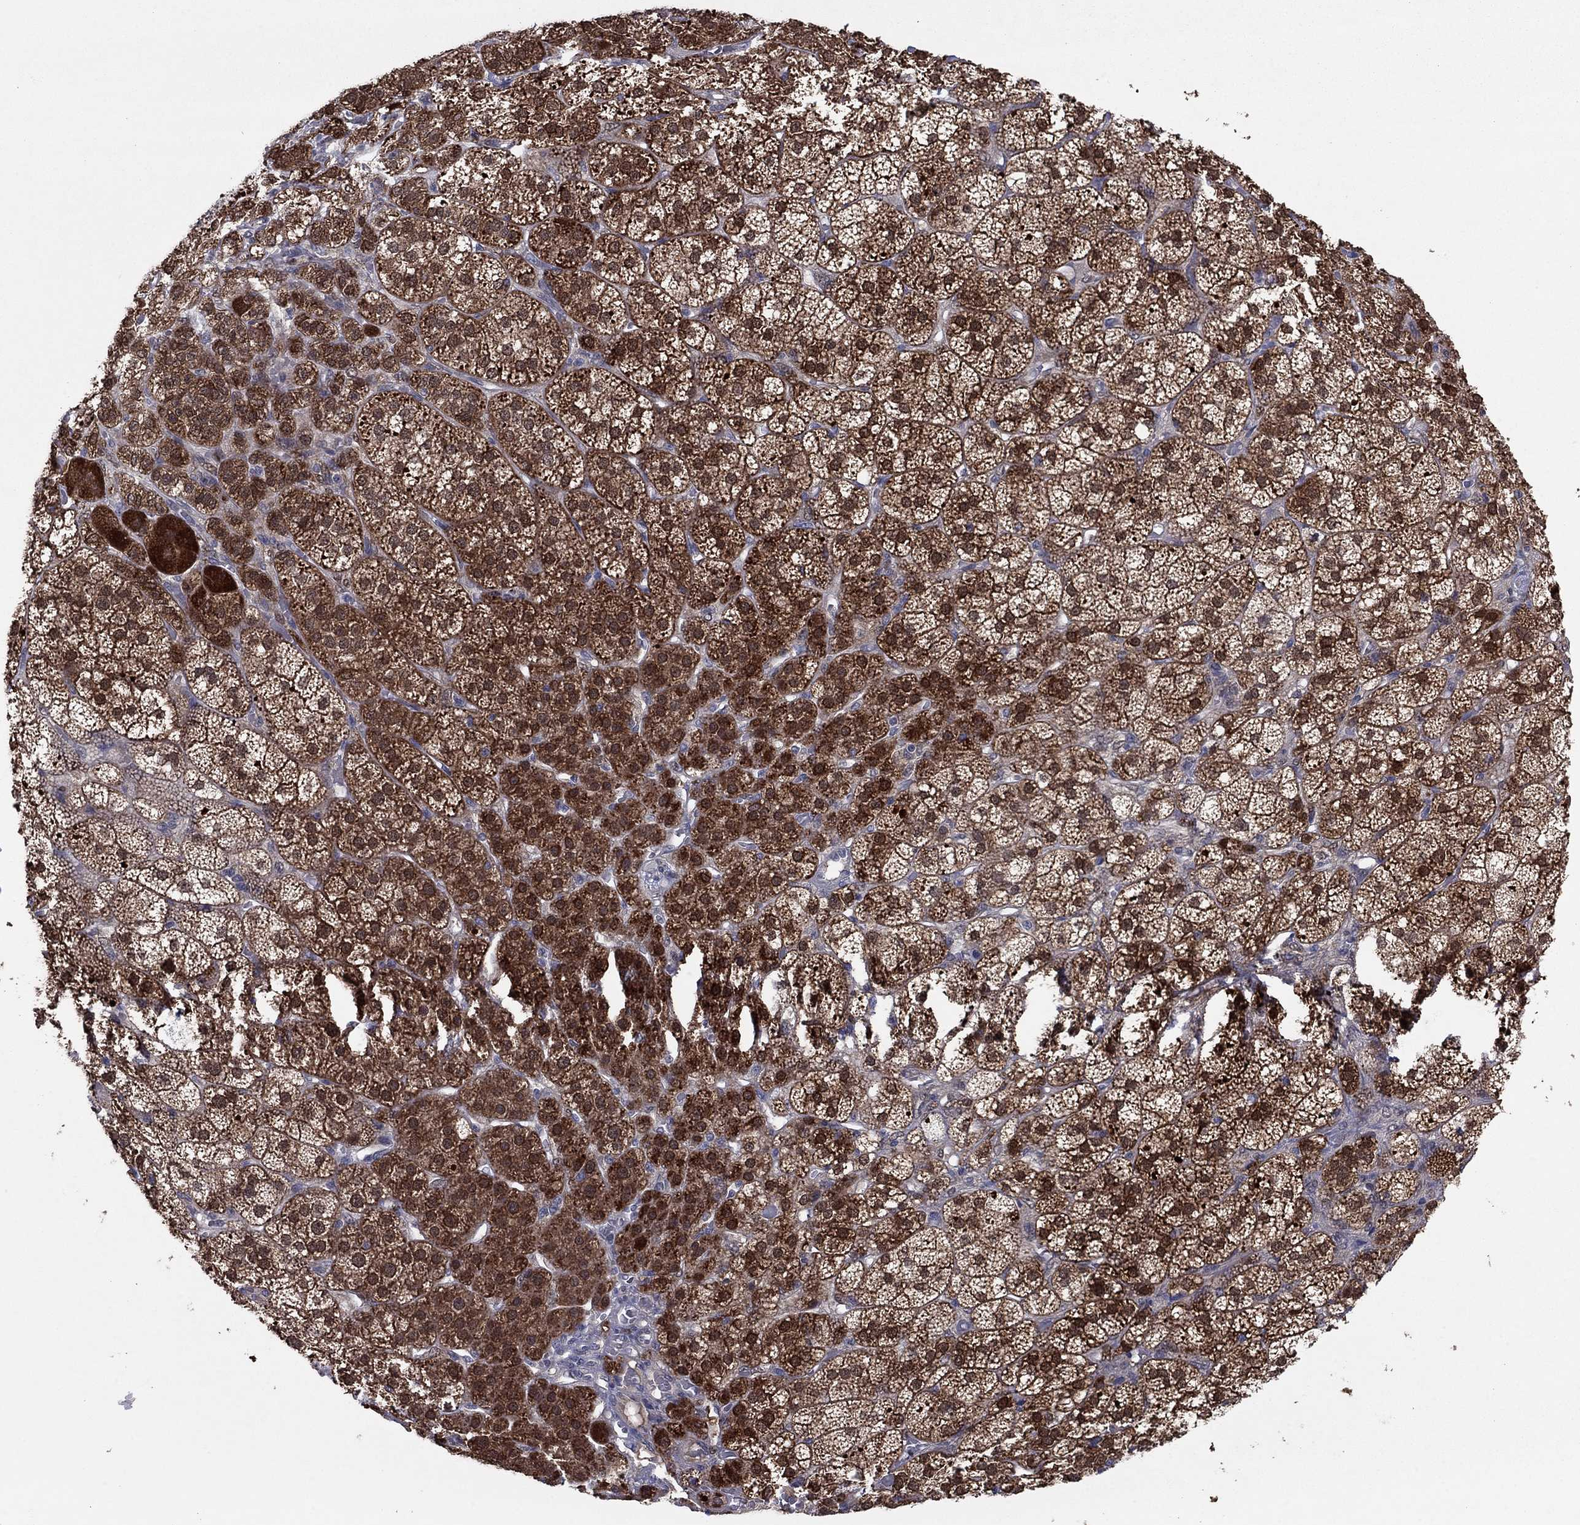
{"staining": {"intensity": "strong", "quantity": ">75%", "location": "cytoplasmic/membranous,nuclear"}, "tissue": "adrenal gland", "cell_type": "Glandular cells", "image_type": "normal", "snomed": [{"axis": "morphology", "description": "Normal tissue, NOS"}, {"axis": "topography", "description": "Adrenal gland"}], "caption": "Adrenal gland stained for a protein shows strong cytoplasmic/membranous,nuclear positivity in glandular cells. (brown staining indicates protein expression, while blue staining denotes nuclei).", "gene": "GRHPR", "patient": {"sex": "female", "age": 60}}